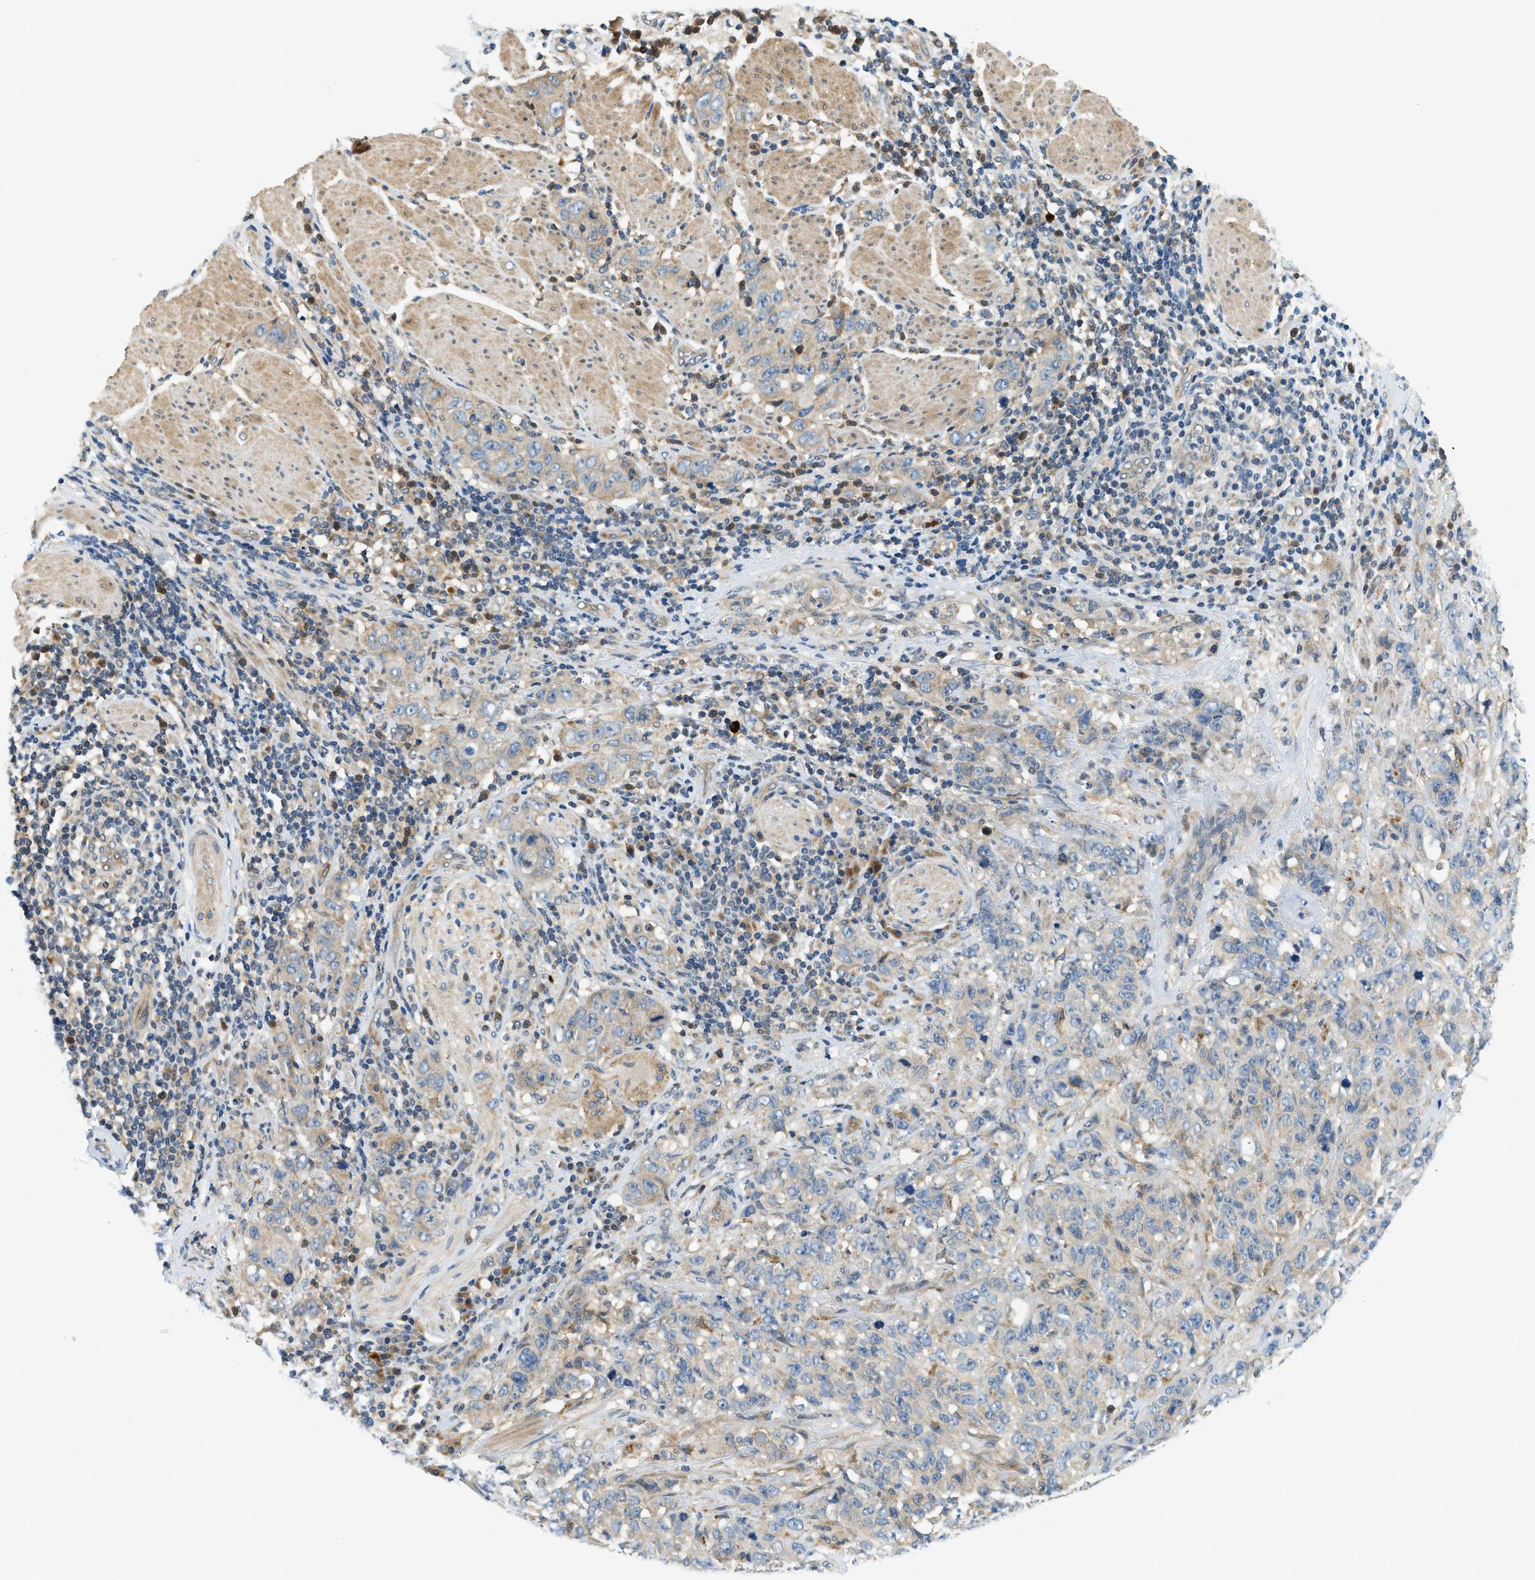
{"staining": {"intensity": "weak", "quantity": "<25%", "location": "cytoplasmic/membranous"}, "tissue": "stomach cancer", "cell_type": "Tumor cells", "image_type": "cancer", "snomed": [{"axis": "morphology", "description": "Adenocarcinoma, NOS"}, {"axis": "topography", "description": "Stomach"}], "caption": "A photomicrograph of human stomach cancer is negative for staining in tumor cells. (DAB immunohistochemistry visualized using brightfield microscopy, high magnification).", "gene": "KCNK1", "patient": {"sex": "male", "age": 48}}